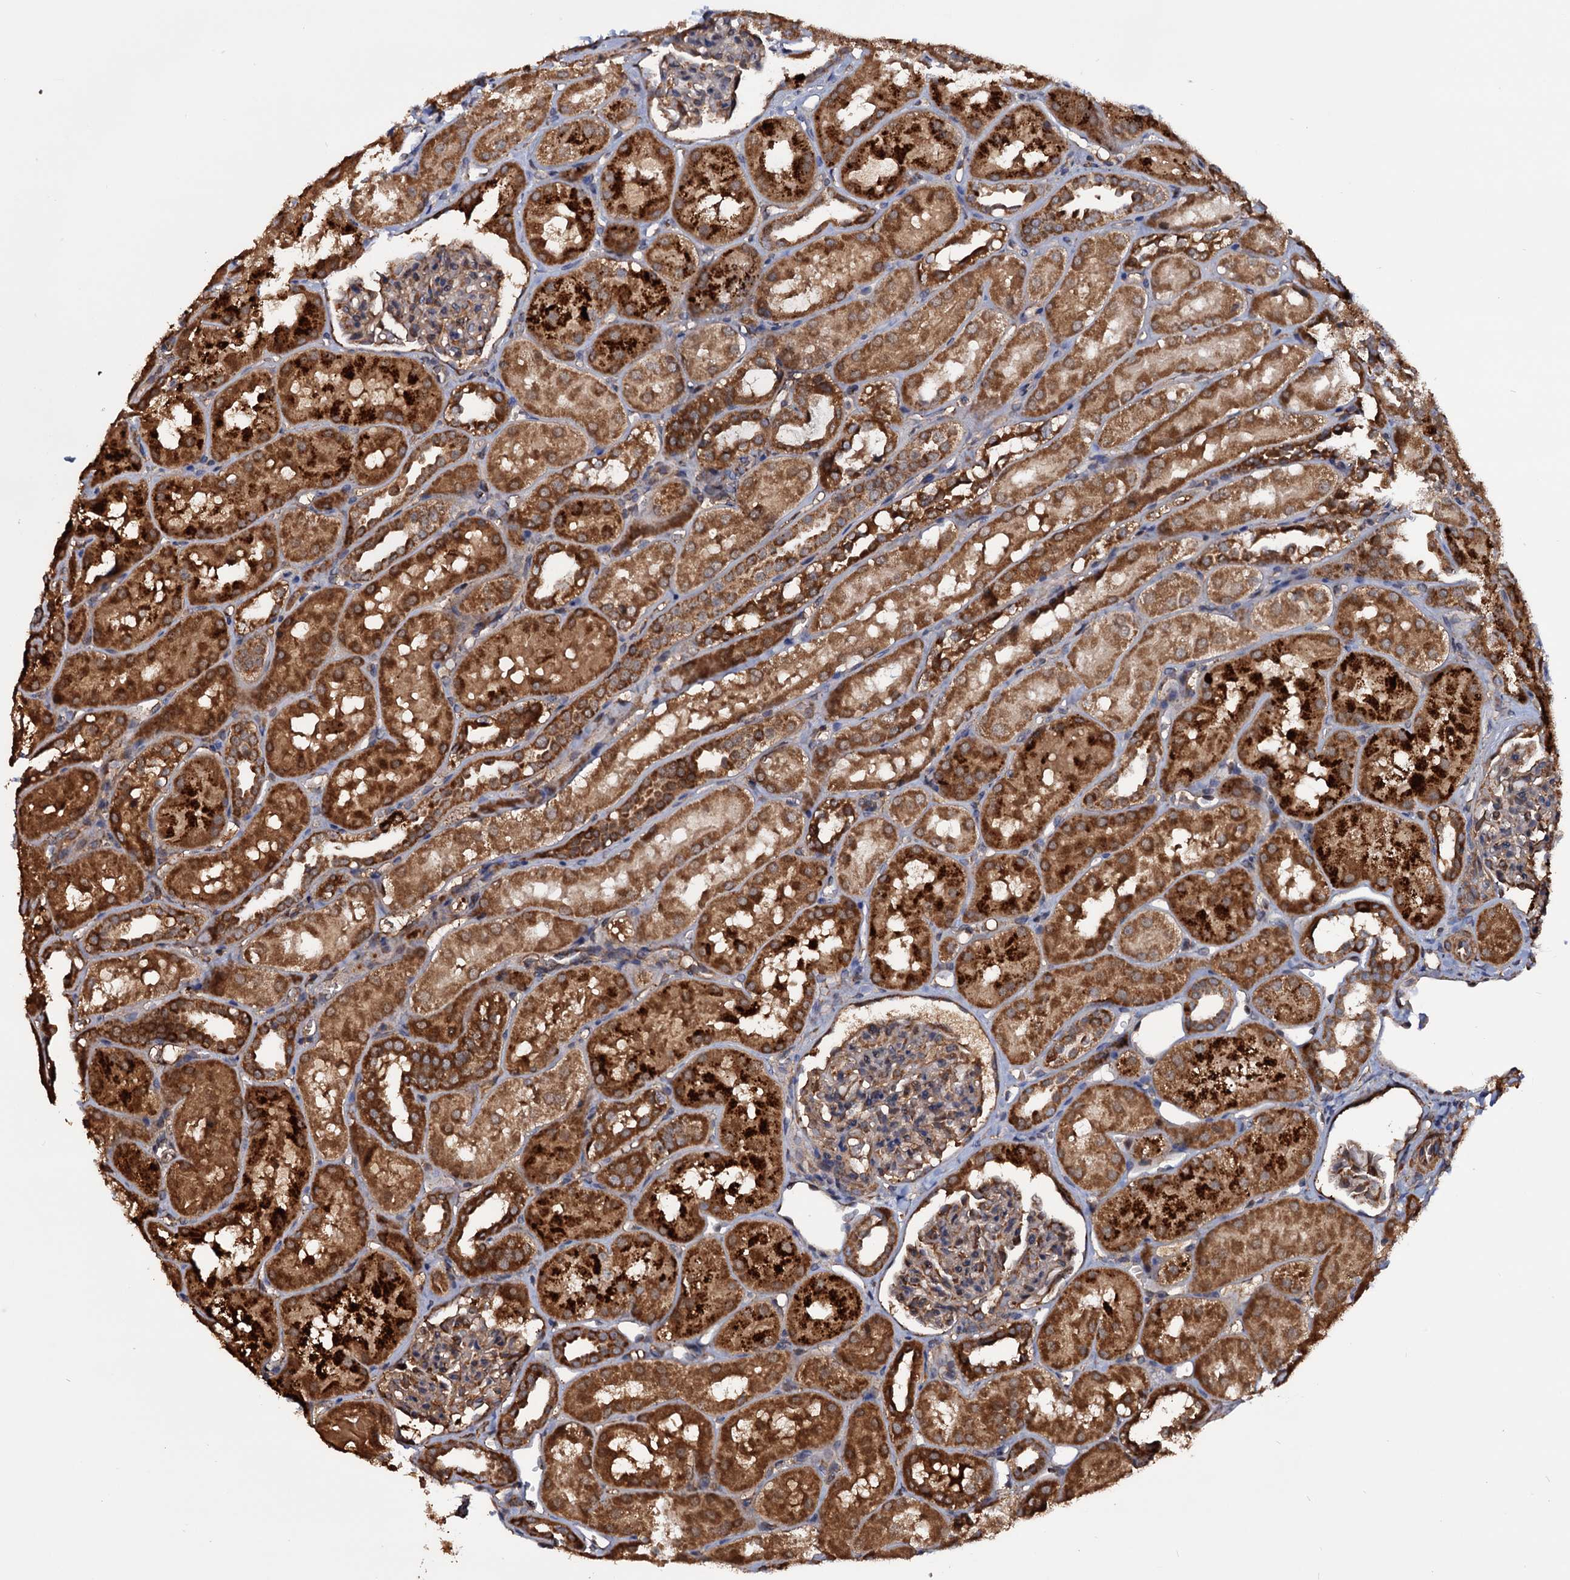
{"staining": {"intensity": "moderate", "quantity": "25%-75%", "location": "cytoplasmic/membranous"}, "tissue": "kidney", "cell_type": "Cells in glomeruli", "image_type": "normal", "snomed": [{"axis": "morphology", "description": "Normal tissue, NOS"}, {"axis": "topography", "description": "Kidney"}, {"axis": "topography", "description": "Urinary bladder"}], "caption": "Protein expression analysis of normal human kidney reveals moderate cytoplasmic/membranous staining in approximately 25%-75% of cells in glomeruli. Using DAB (brown) and hematoxylin (blue) stains, captured at high magnification using brightfield microscopy.", "gene": "MRPL42", "patient": {"sex": "male", "age": 16}}